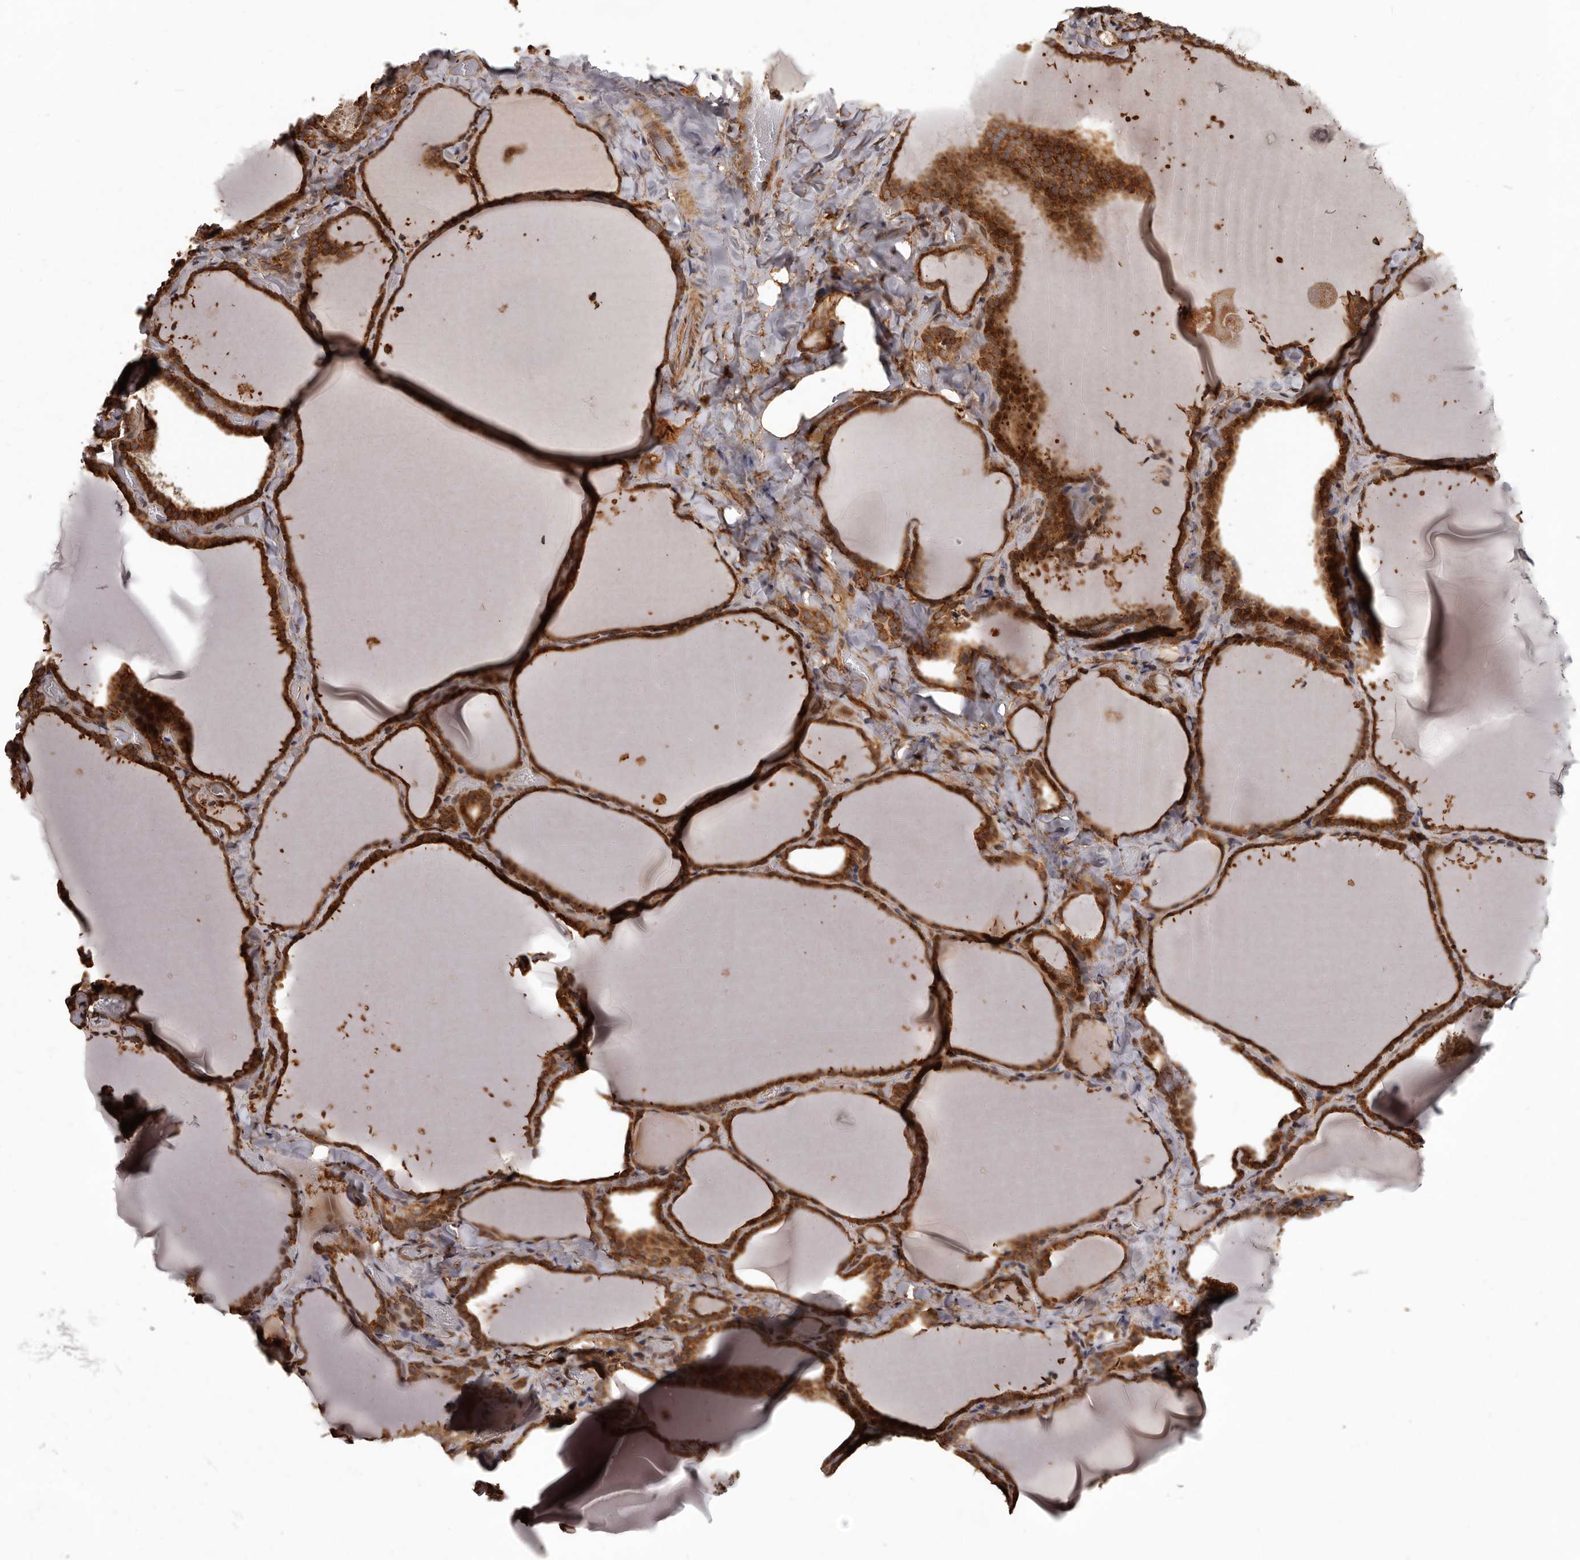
{"staining": {"intensity": "strong", "quantity": ">75%", "location": "cytoplasmic/membranous"}, "tissue": "thyroid gland", "cell_type": "Glandular cells", "image_type": "normal", "snomed": [{"axis": "morphology", "description": "Normal tissue, NOS"}, {"axis": "topography", "description": "Thyroid gland"}], "caption": "A histopathology image showing strong cytoplasmic/membranous expression in approximately >75% of glandular cells in normal thyroid gland, as visualized by brown immunohistochemical staining.", "gene": "SLITRK6", "patient": {"sex": "female", "age": 22}}